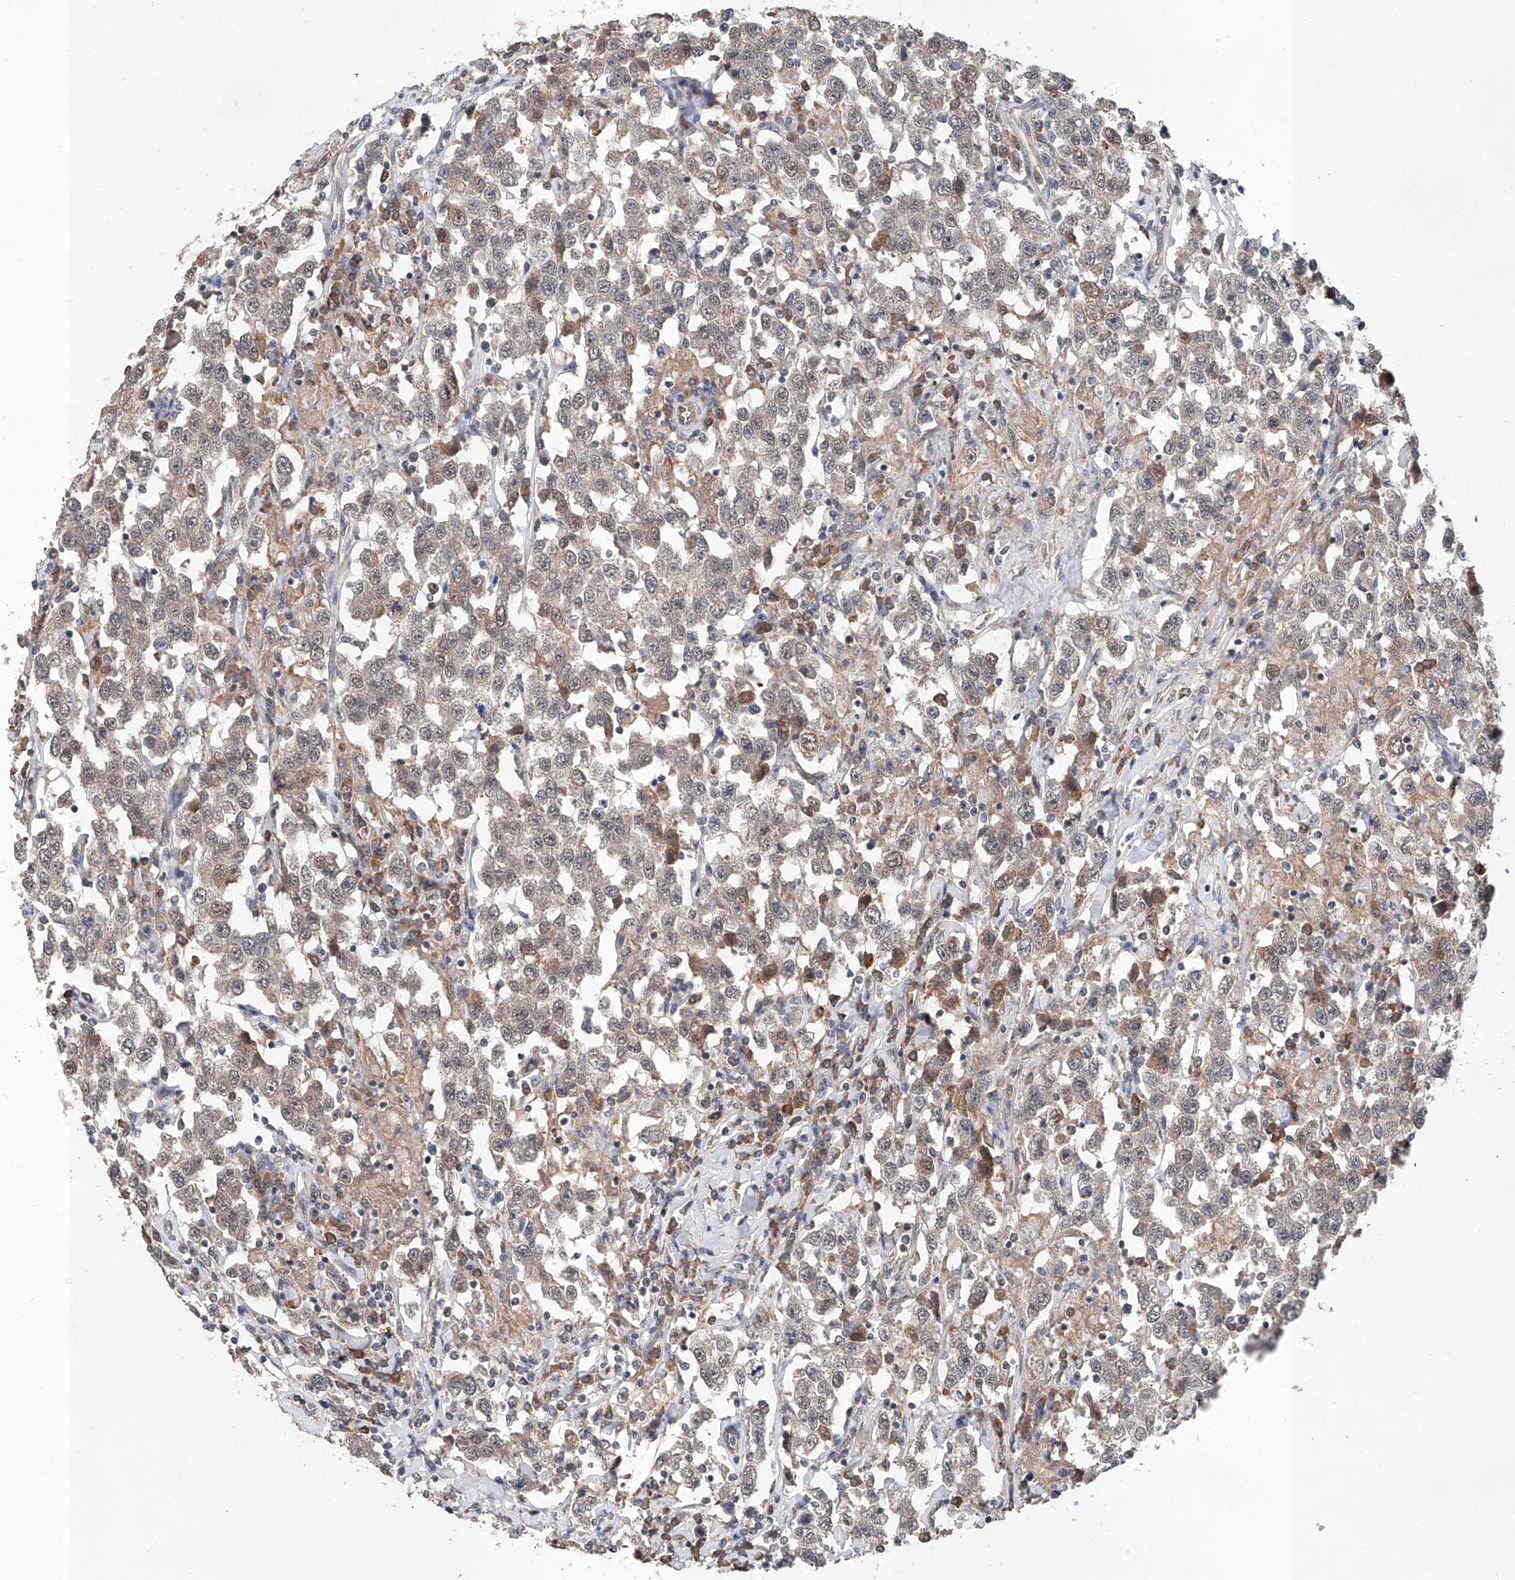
{"staining": {"intensity": "weak", "quantity": "<25%", "location": "cytoplasmic/membranous"}, "tissue": "testis cancer", "cell_type": "Tumor cells", "image_type": "cancer", "snomed": [{"axis": "morphology", "description": "Seminoma, NOS"}, {"axis": "topography", "description": "Testis"}], "caption": "Tumor cells show no significant expression in seminoma (testis).", "gene": "CARMIL3", "patient": {"sex": "male", "age": 41}}